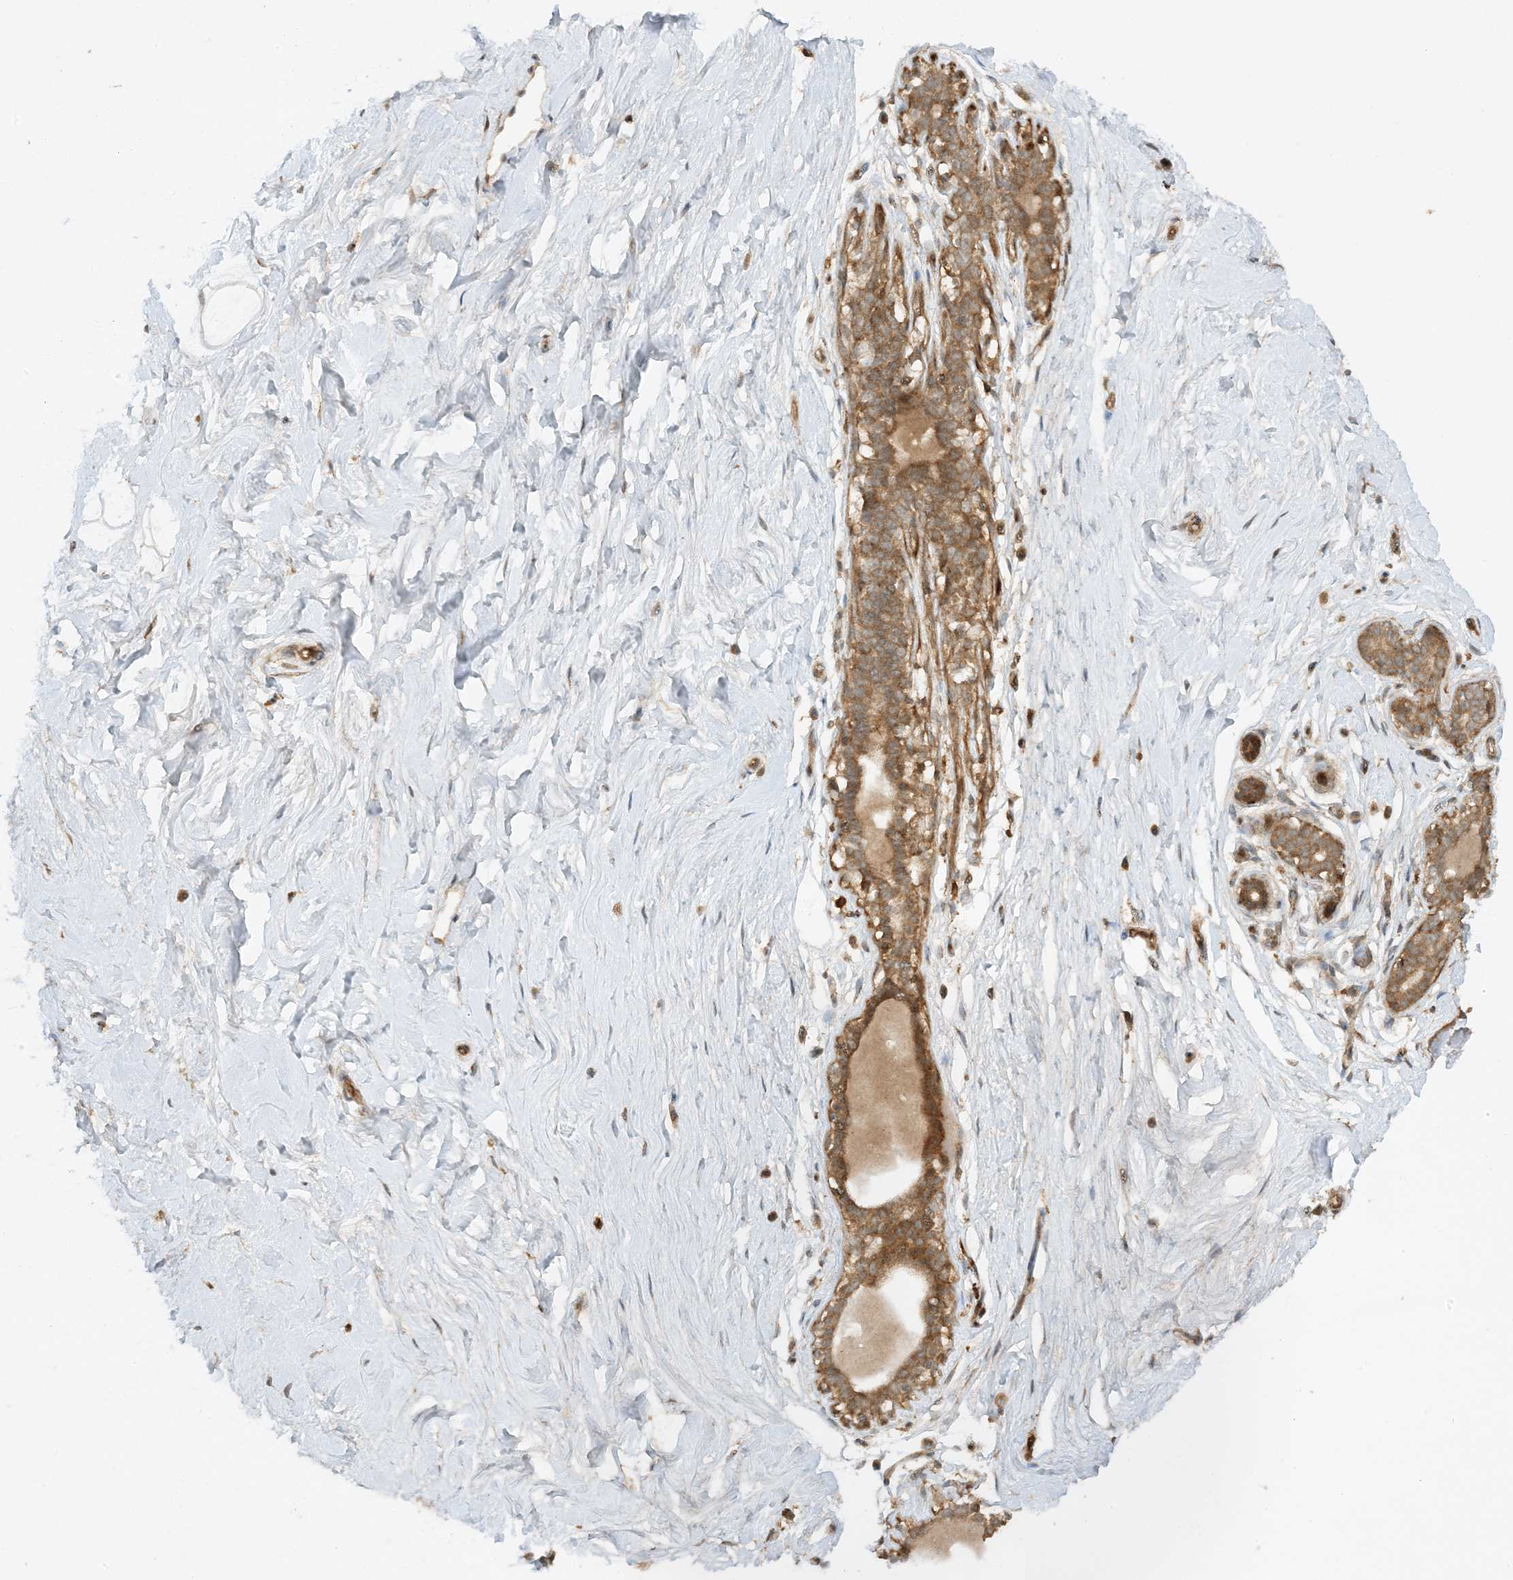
{"staining": {"intensity": "moderate", "quantity": ">75%", "location": "cytoplasmic/membranous"}, "tissue": "breast", "cell_type": "Adipocytes", "image_type": "normal", "snomed": [{"axis": "morphology", "description": "Normal tissue, NOS"}, {"axis": "morphology", "description": "Adenoma, NOS"}, {"axis": "topography", "description": "Breast"}], "caption": "Adipocytes exhibit medium levels of moderate cytoplasmic/membranous positivity in about >75% of cells in normal human breast.", "gene": "XRN1", "patient": {"sex": "female", "age": 23}}